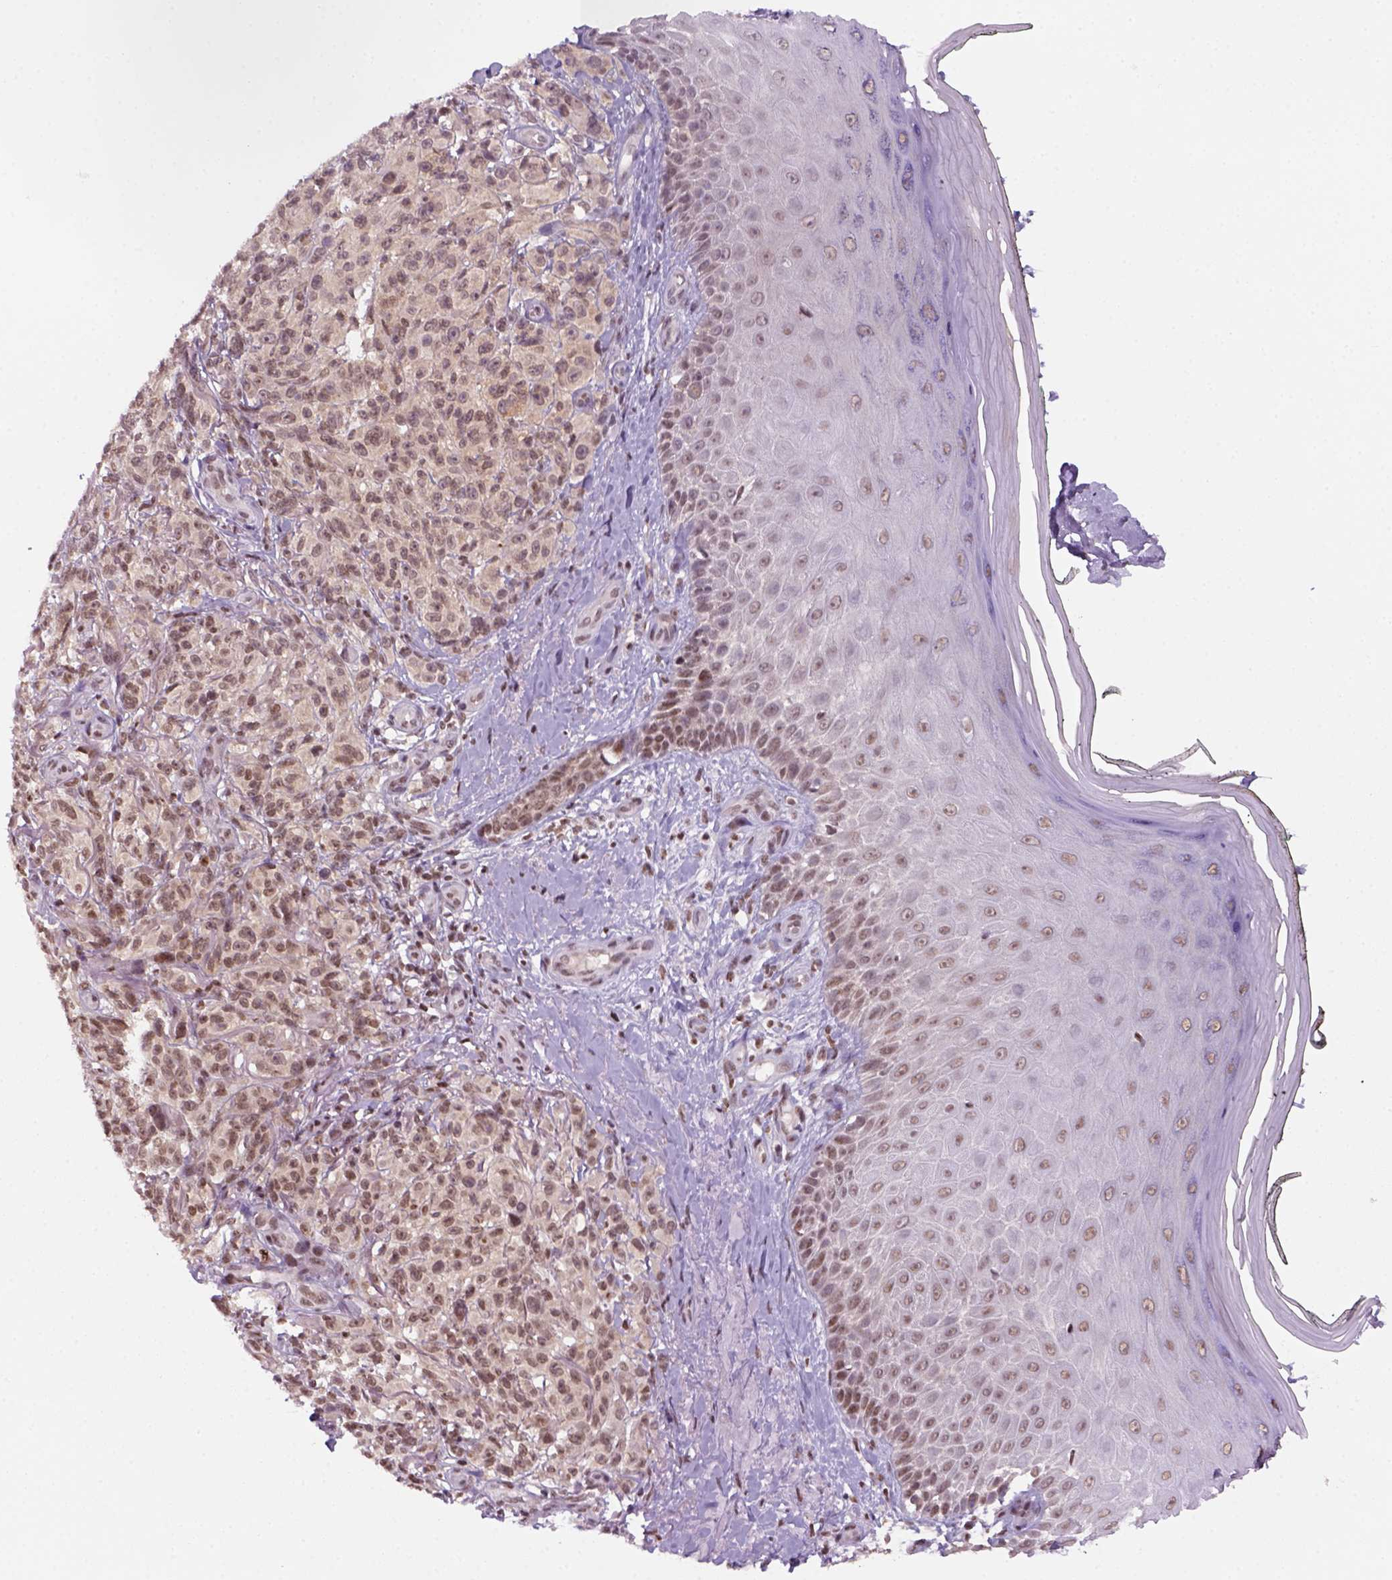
{"staining": {"intensity": "weak", "quantity": ">75%", "location": "nuclear"}, "tissue": "melanoma", "cell_type": "Tumor cells", "image_type": "cancer", "snomed": [{"axis": "morphology", "description": "Malignant melanoma, NOS"}, {"axis": "topography", "description": "Skin"}], "caption": "Protein expression analysis of melanoma reveals weak nuclear staining in approximately >75% of tumor cells.", "gene": "GOT1", "patient": {"sex": "female", "age": 85}}